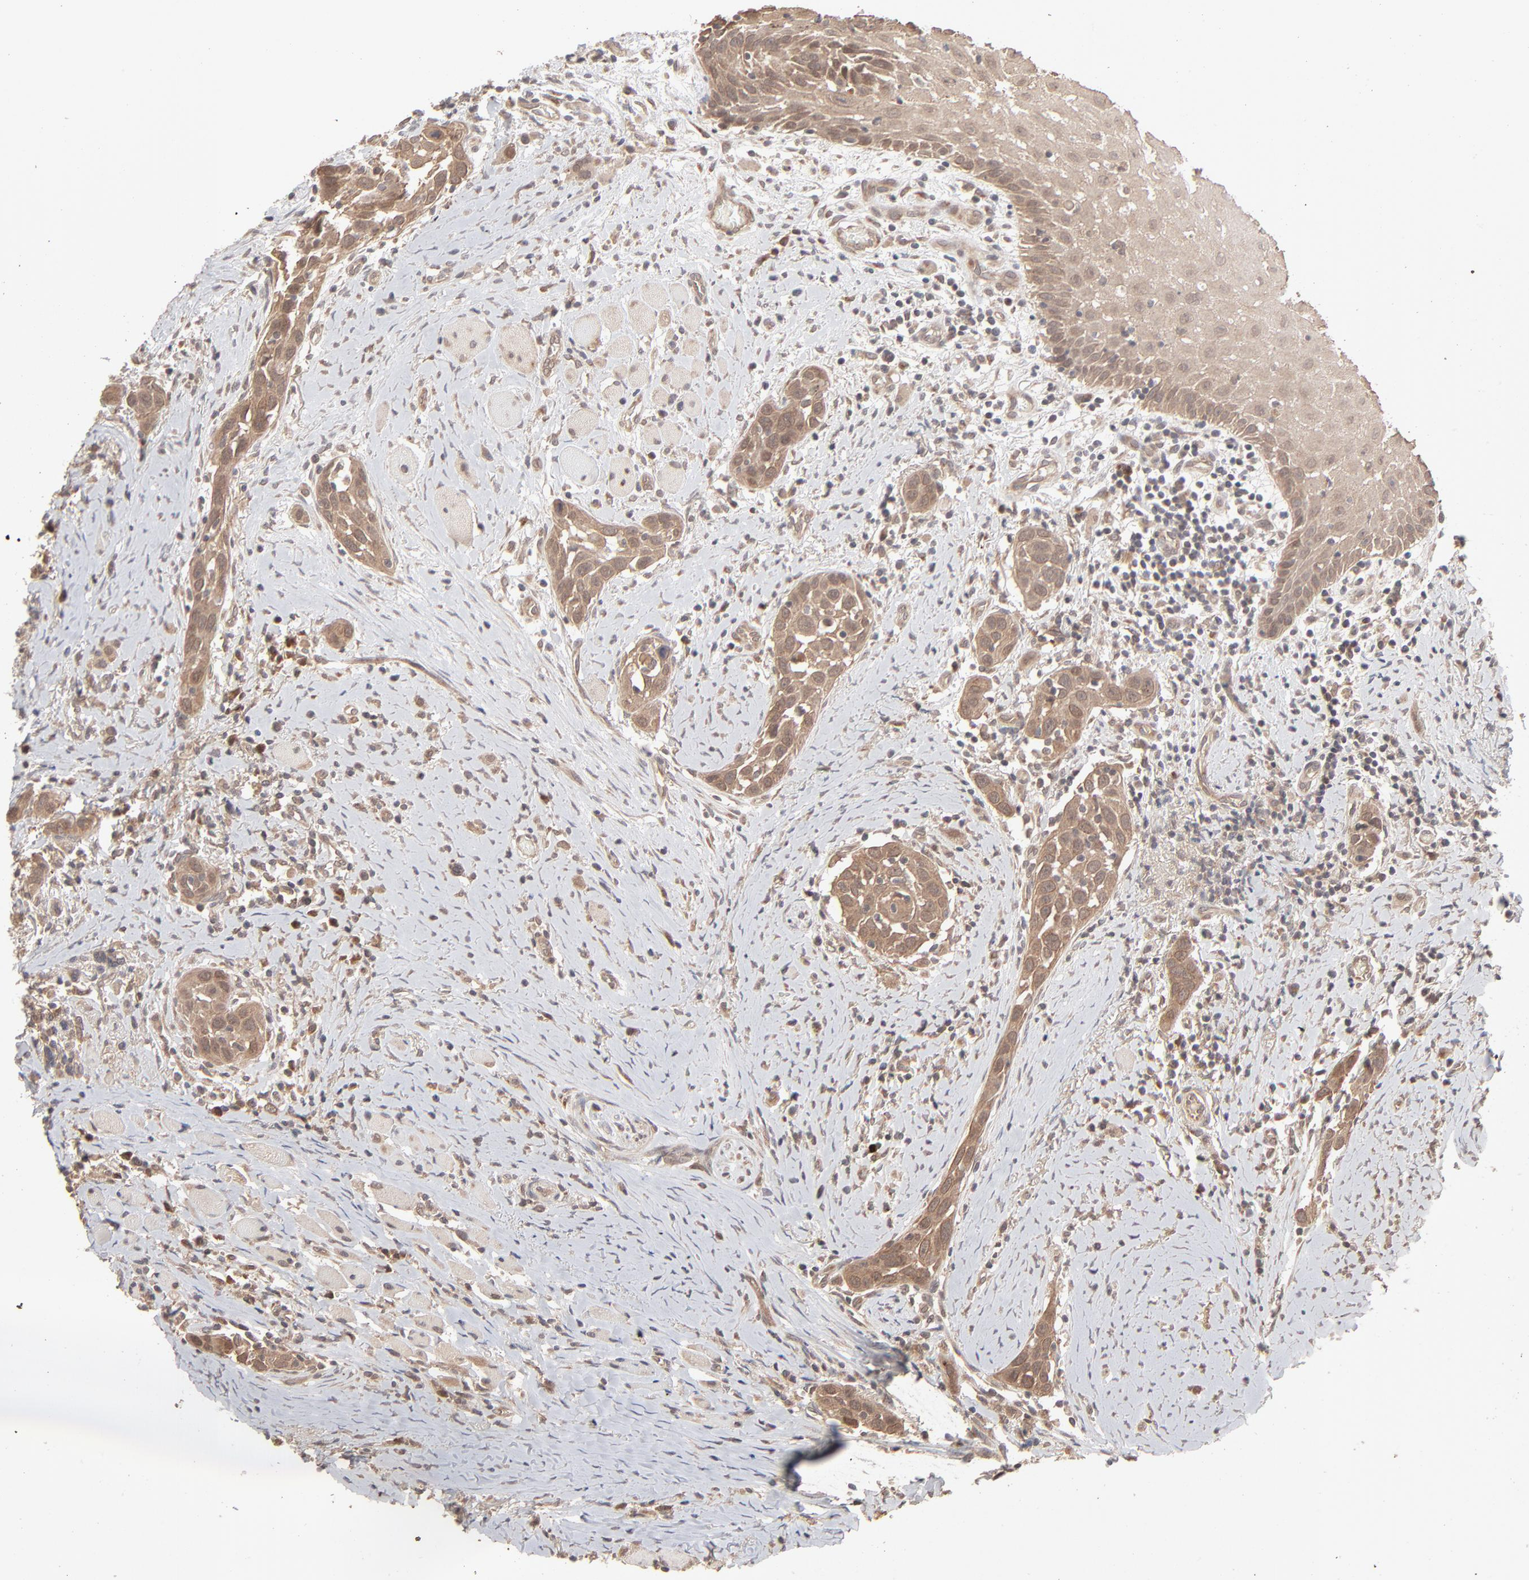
{"staining": {"intensity": "moderate", "quantity": ">75%", "location": "cytoplasmic/membranous"}, "tissue": "head and neck cancer", "cell_type": "Tumor cells", "image_type": "cancer", "snomed": [{"axis": "morphology", "description": "Squamous cell carcinoma, NOS"}, {"axis": "topography", "description": "Oral tissue"}, {"axis": "topography", "description": "Head-Neck"}], "caption": "Protein staining of head and neck cancer tissue reveals moderate cytoplasmic/membranous staining in approximately >75% of tumor cells.", "gene": "SCFD1", "patient": {"sex": "female", "age": 50}}